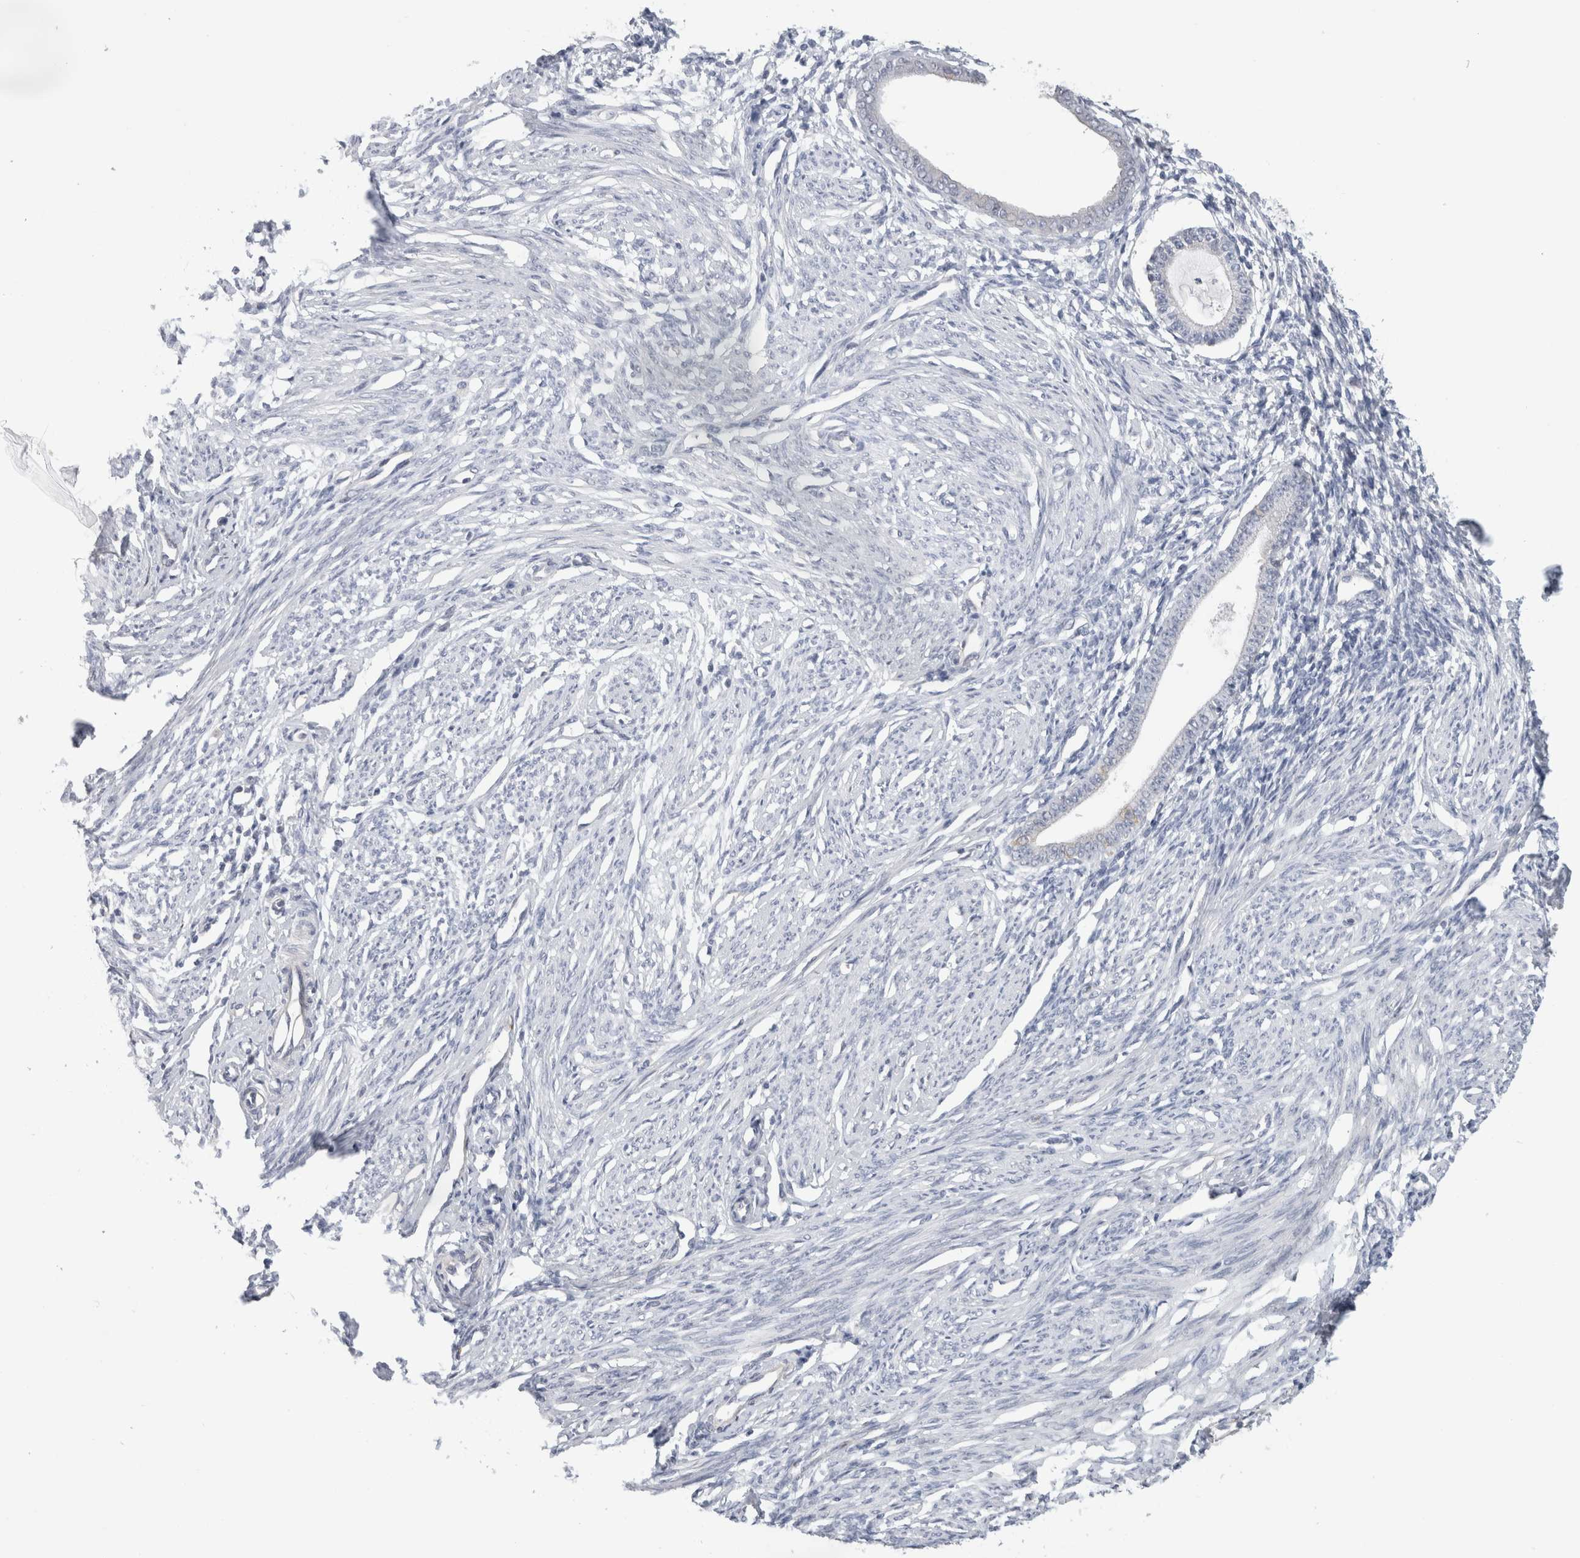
{"staining": {"intensity": "negative", "quantity": "none", "location": "none"}, "tissue": "endometrium", "cell_type": "Cells in endometrial stroma", "image_type": "normal", "snomed": [{"axis": "morphology", "description": "Normal tissue, NOS"}, {"axis": "topography", "description": "Endometrium"}], "caption": "IHC photomicrograph of benign endometrium stained for a protein (brown), which reveals no expression in cells in endometrial stroma.", "gene": "SYTL5", "patient": {"sex": "female", "age": 56}}